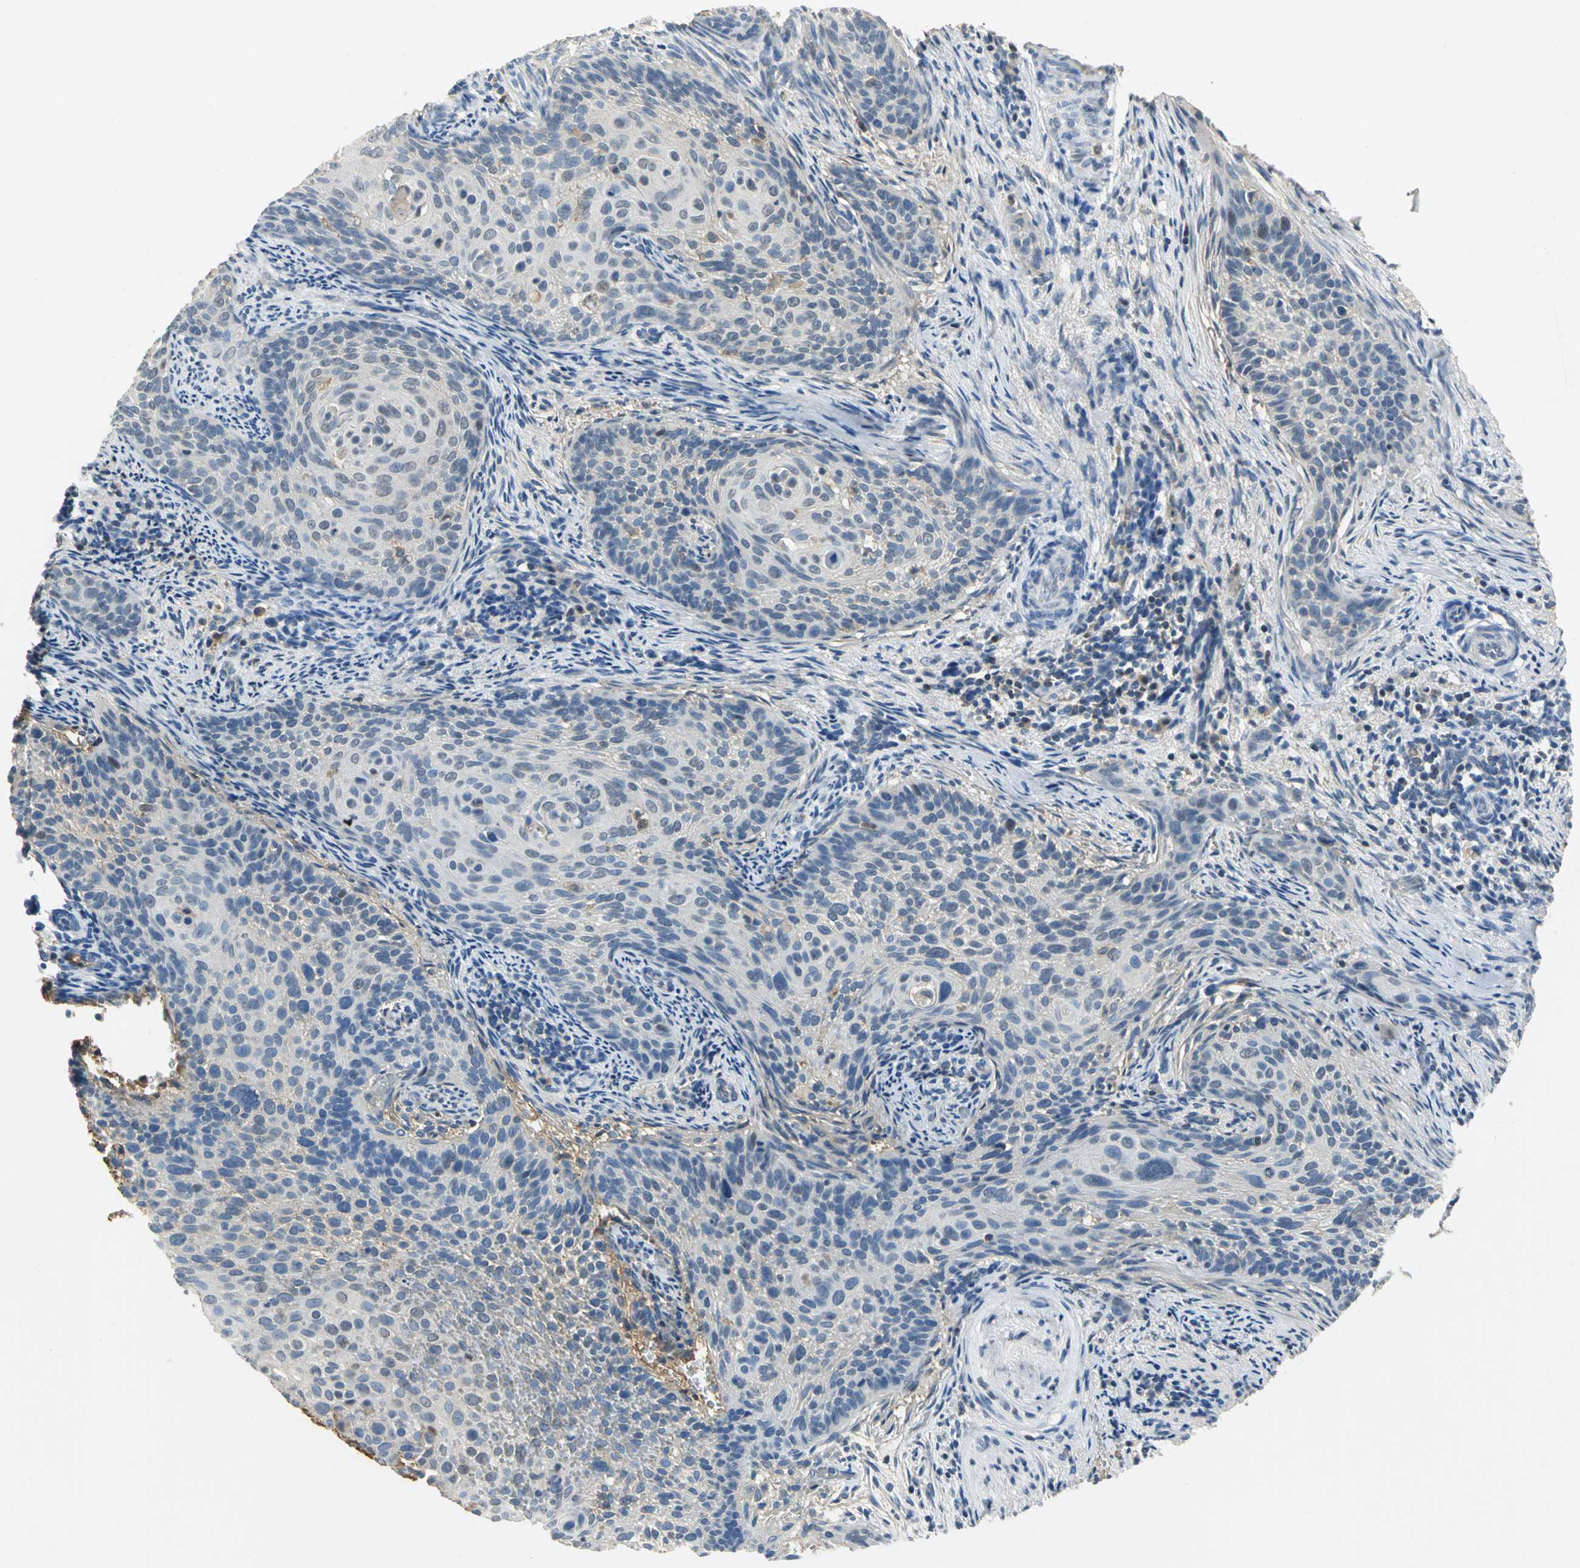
{"staining": {"intensity": "negative", "quantity": "none", "location": "none"}, "tissue": "cervical cancer", "cell_type": "Tumor cells", "image_type": "cancer", "snomed": [{"axis": "morphology", "description": "Squamous cell carcinoma, NOS"}, {"axis": "topography", "description": "Cervix"}], "caption": "IHC of human cervical squamous cell carcinoma displays no staining in tumor cells.", "gene": "GYG2", "patient": {"sex": "female", "age": 33}}